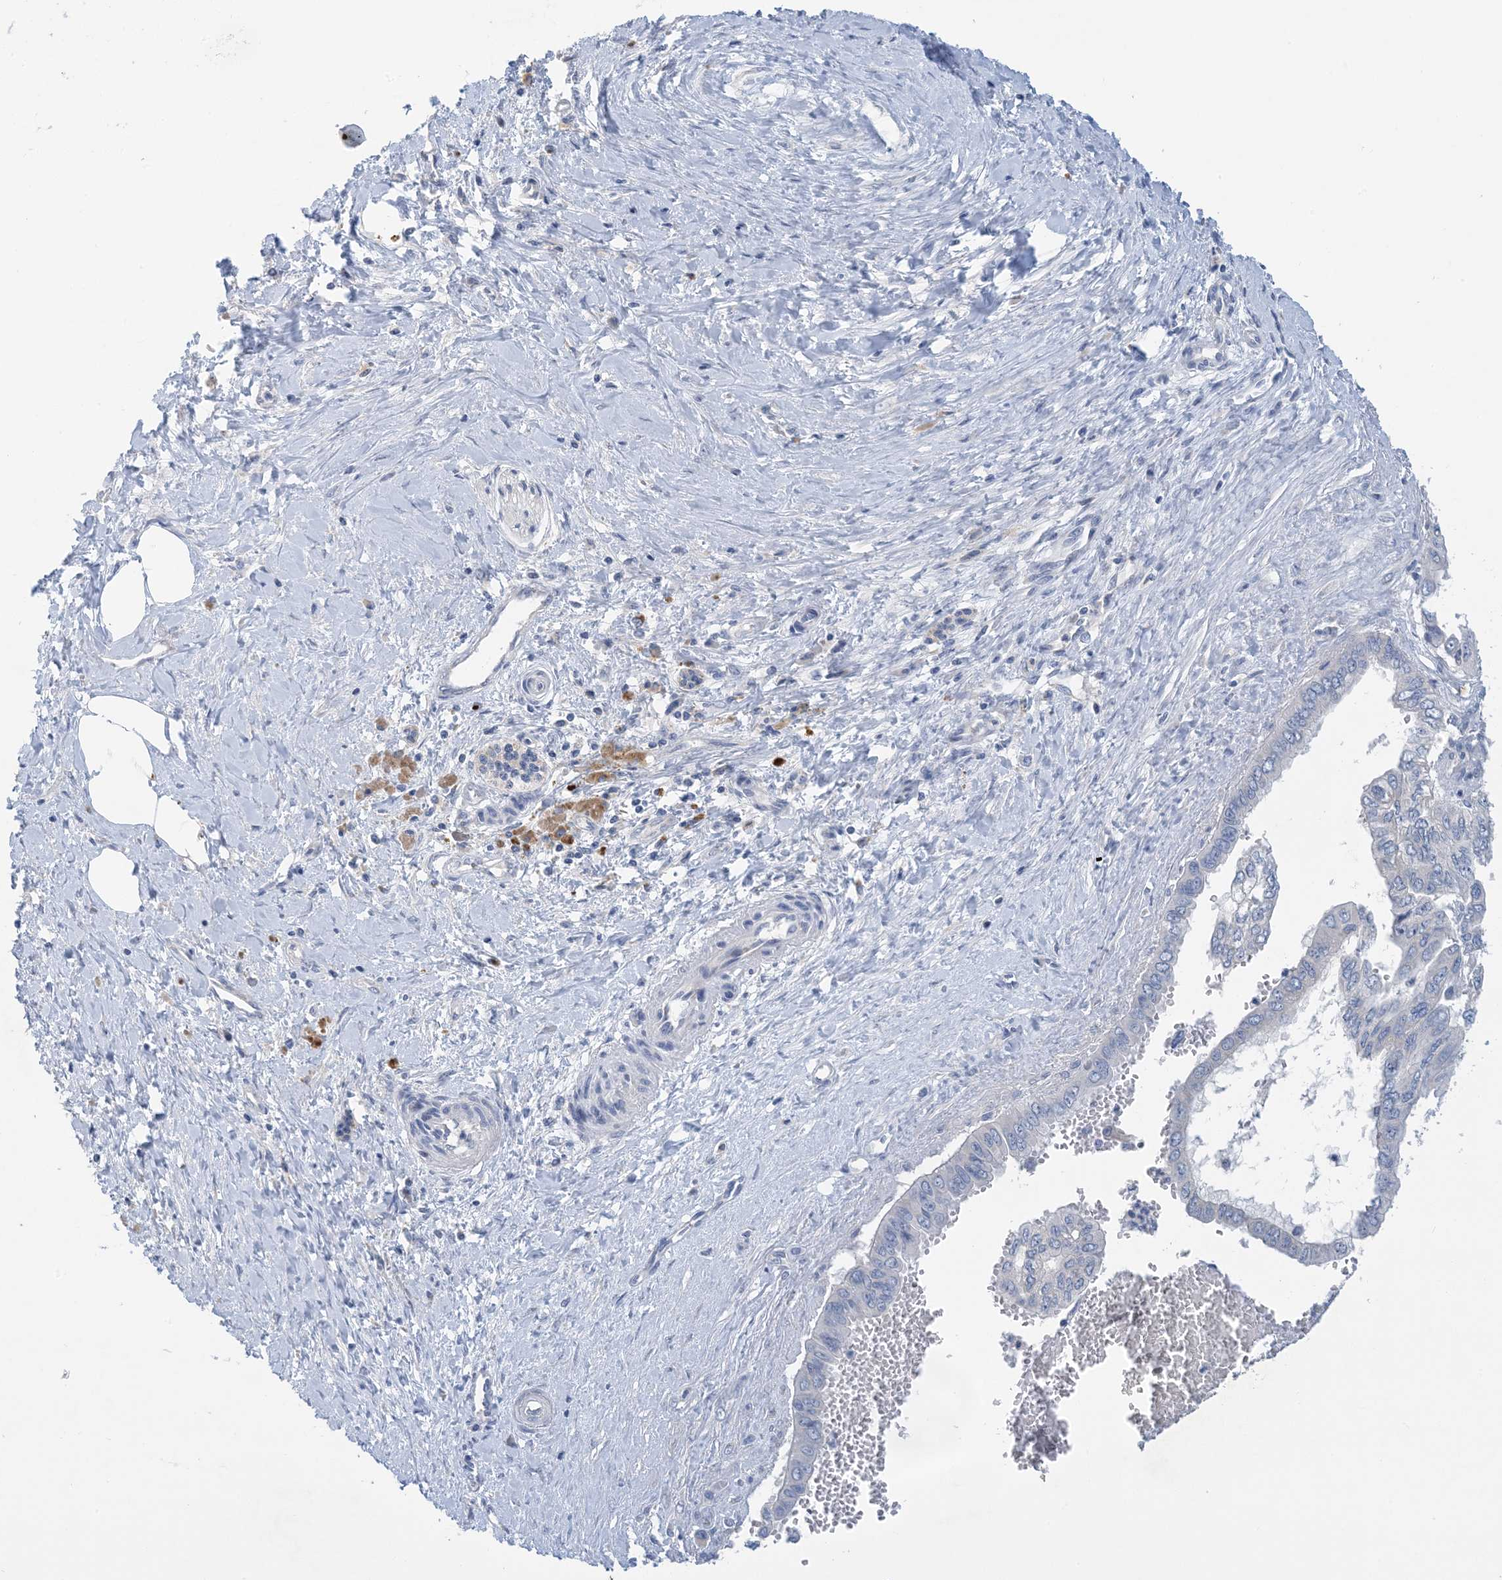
{"staining": {"intensity": "negative", "quantity": "none", "location": "none"}, "tissue": "pancreatic cancer", "cell_type": "Tumor cells", "image_type": "cancer", "snomed": [{"axis": "morphology", "description": "Adenocarcinoma, NOS"}, {"axis": "topography", "description": "Pancreas"}], "caption": "The image demonstrates no staining of tumor cells in pancreatic cancer. (DAB (3,3'-diaminobenzidine) immunohistochemistry visualized using brightfield microscopy, high magnification).", "gene": "ZCCHC18", "patient": {"sex": "male", "age": 51}}